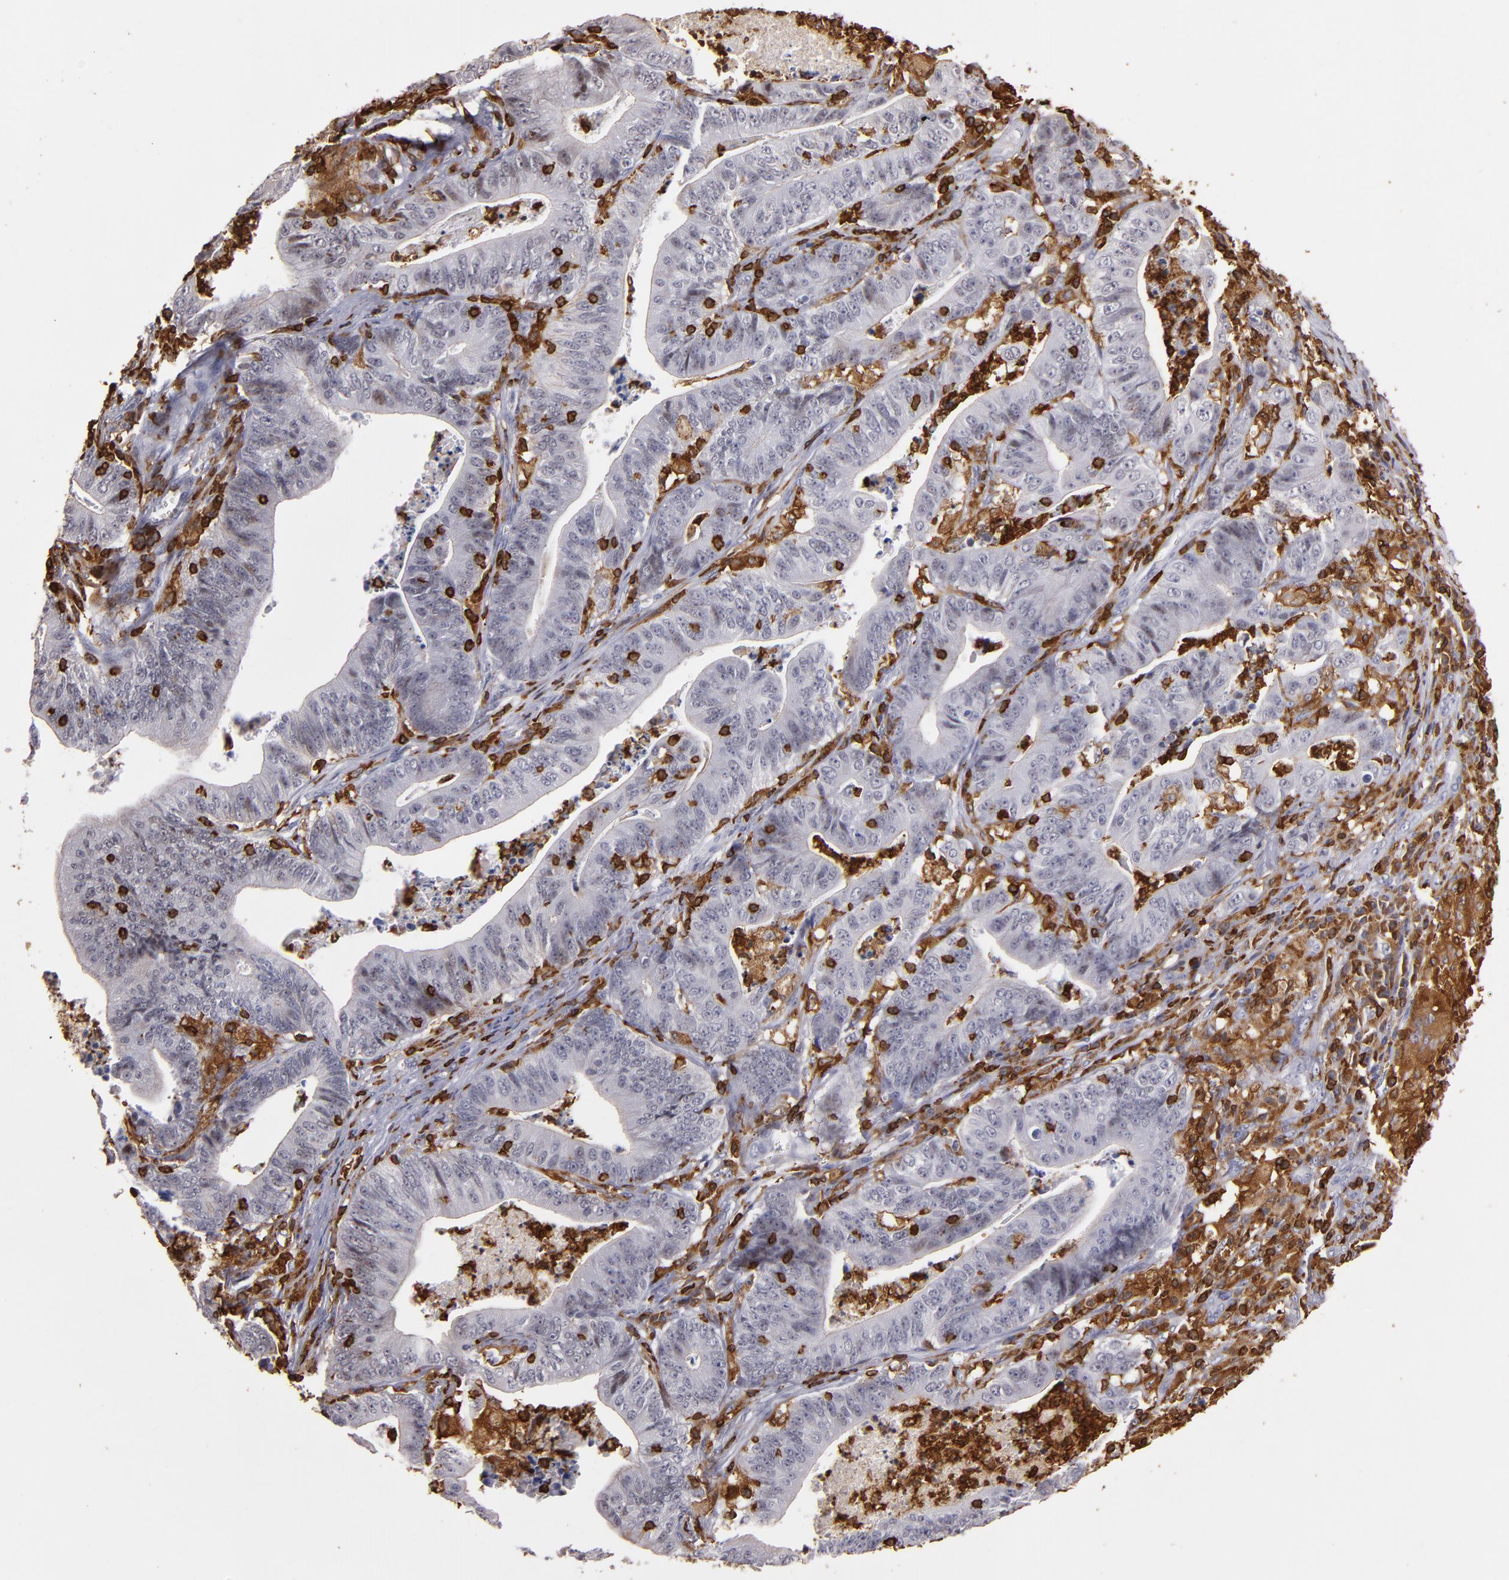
{"staining": {"intensity": "negative", "quantity": "none", "location": "none"}, "tissue": "stomach cancer", "cell_type": "Tumor cells", "image_type": "cancer", "snomed": [{"axis": "morphology", "description": "Adenocarcinoma, NOS"}, {"axis": "topography", "description": "Stomach, lower"}], "caption": "An image of human stomach cancer (adenocarcinoma) is negative for staining in tumor cells.", "gene": "WAS", "patient": {"sex": "female", "age": 86}}